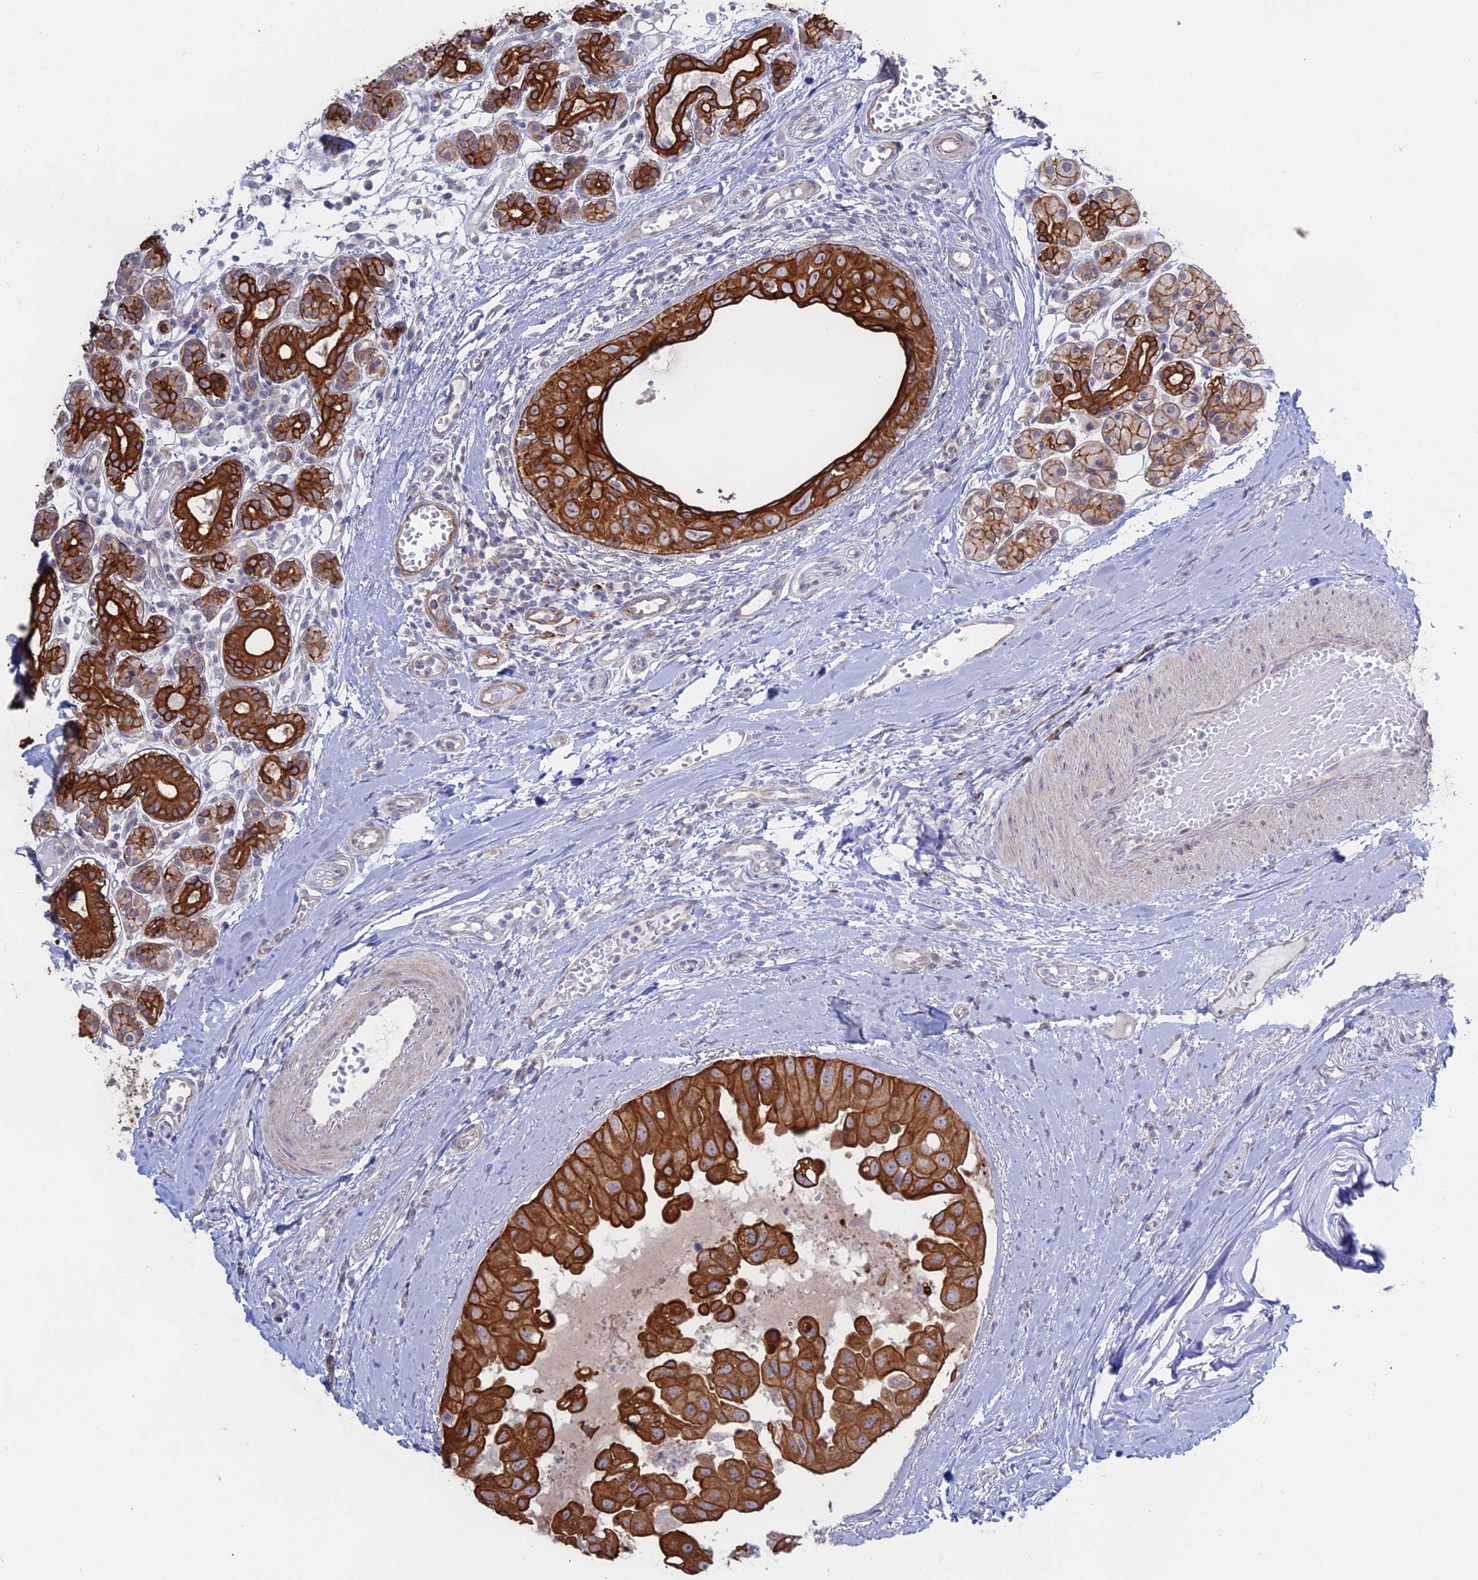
{"staining": {"intensity": "strong", "quantity": ">75%", "location": "cytoplasmic/membranous"}, "tissue": "head and neck cancer", "cell_type": "Tumor cells", "image_type": "cancer", "snomed": [{"axis": "morphology", "description": "Adenocarcinoma, NOS"}, {"axis": "morphology", "description": "Adenocarcinoma, metastatic, NOS"}, {"axis": "topography", "description": "Head-Neck"}], "caption": "Protein expression analysis of head and neck cancer (metastatic adenocarcinoma) shows strong cytoplasmic/membranous positivity in about >75% of tumor cells. (Brightfield microscopy of DAB IHC at high magnification).", "gene": "MYO5B", "patient": {"sex": "male", "age": 75}}